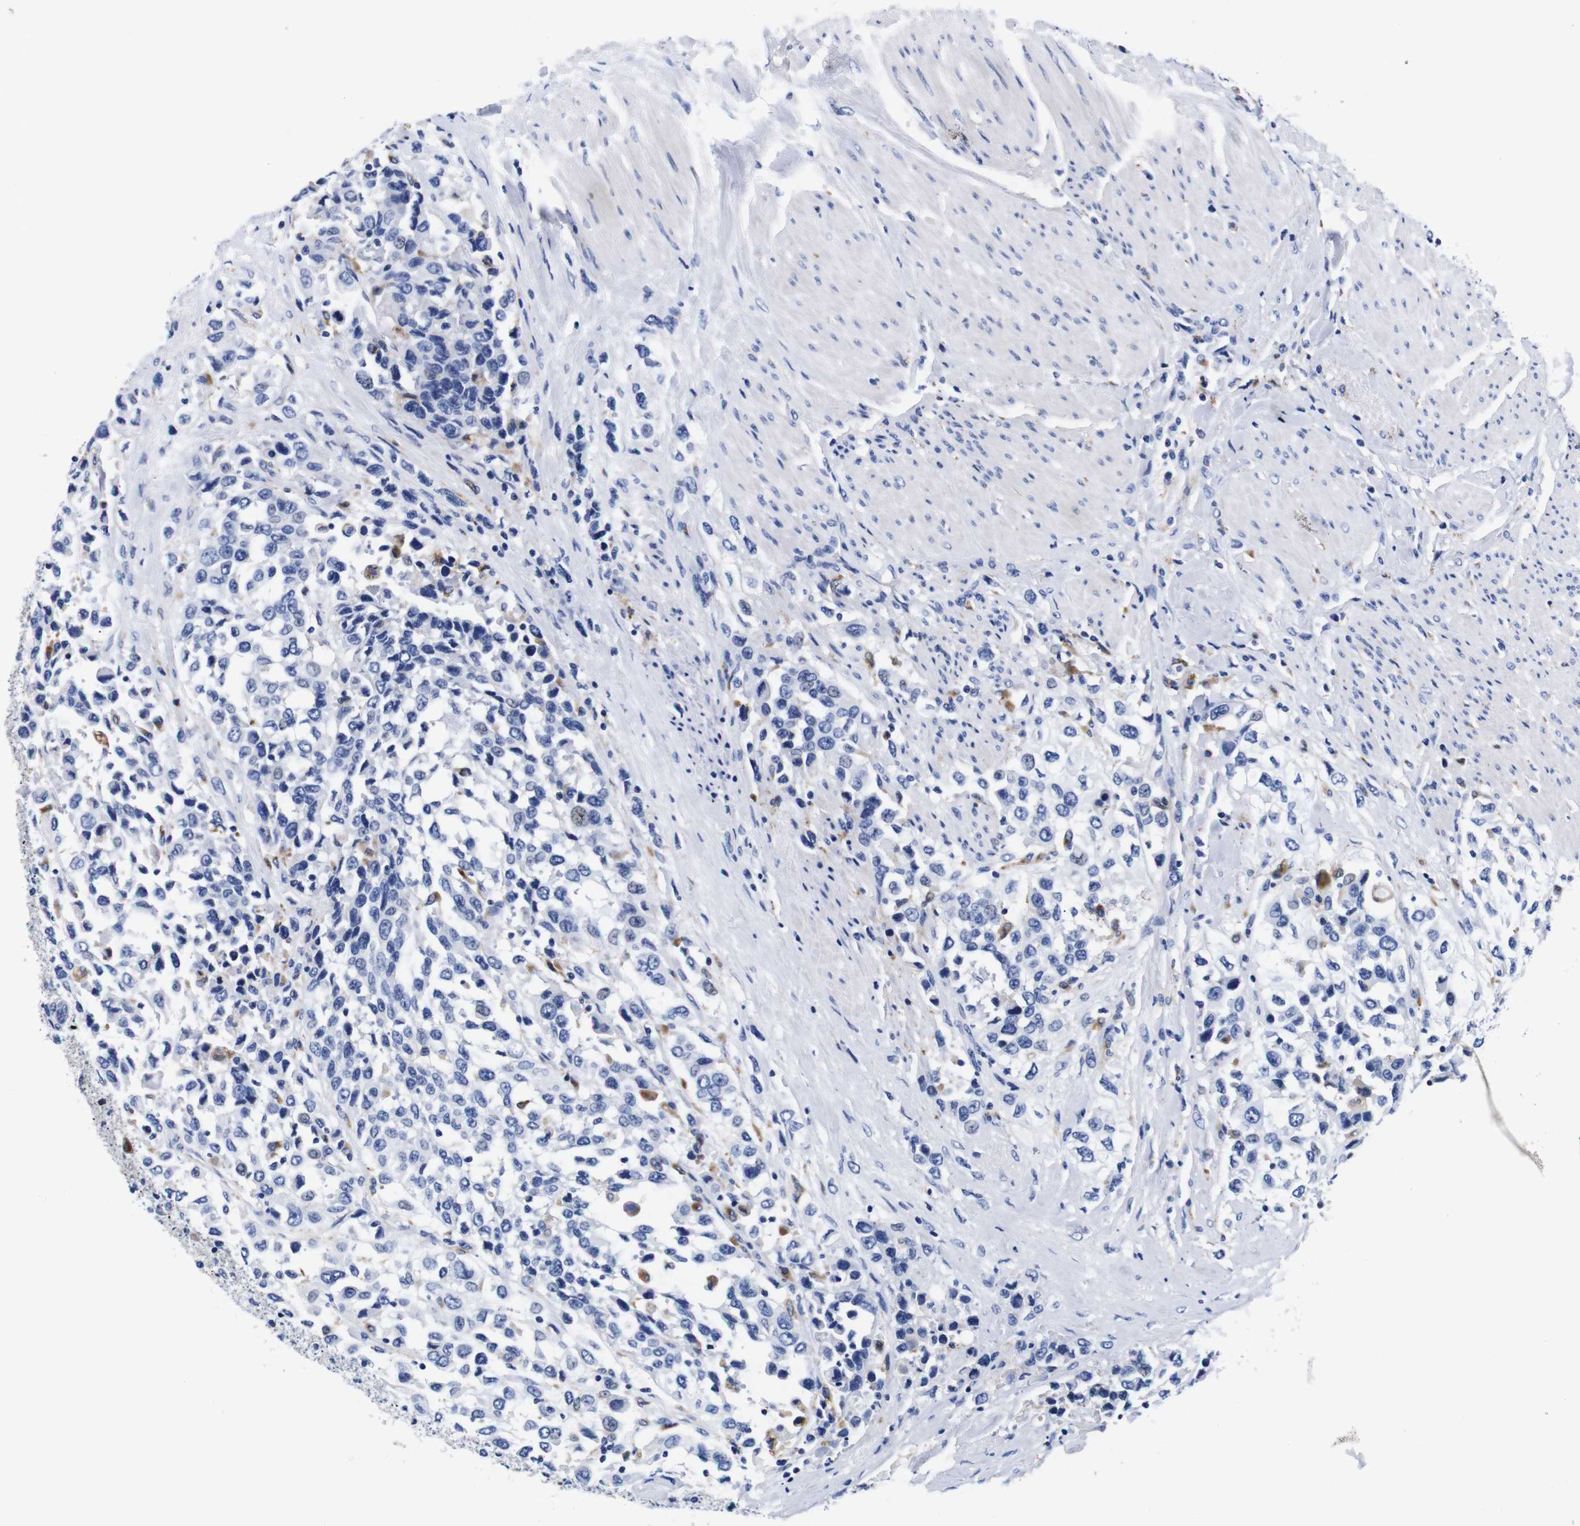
{"staining": {"intensity": "negative", "quantity": "none", "location": "none"}, "tissue": "urothelial cancer", "cell_type": "Tumor cells", "image_type": "cancer", "snomed": [{"axis": "morphology", "description": "Urothelial carcinoma, High grade"}, {"axis": "topography", "description": "Urinary bladder"}], "caption": "DAB (3,3'-diaminobenzidine) immunohistochemical staining of human urothelial cancer demonstrates no significant positivity in tumor cells.", "gene": "HLA-DMB", "patient": {"sex": "female", "age": 80}}